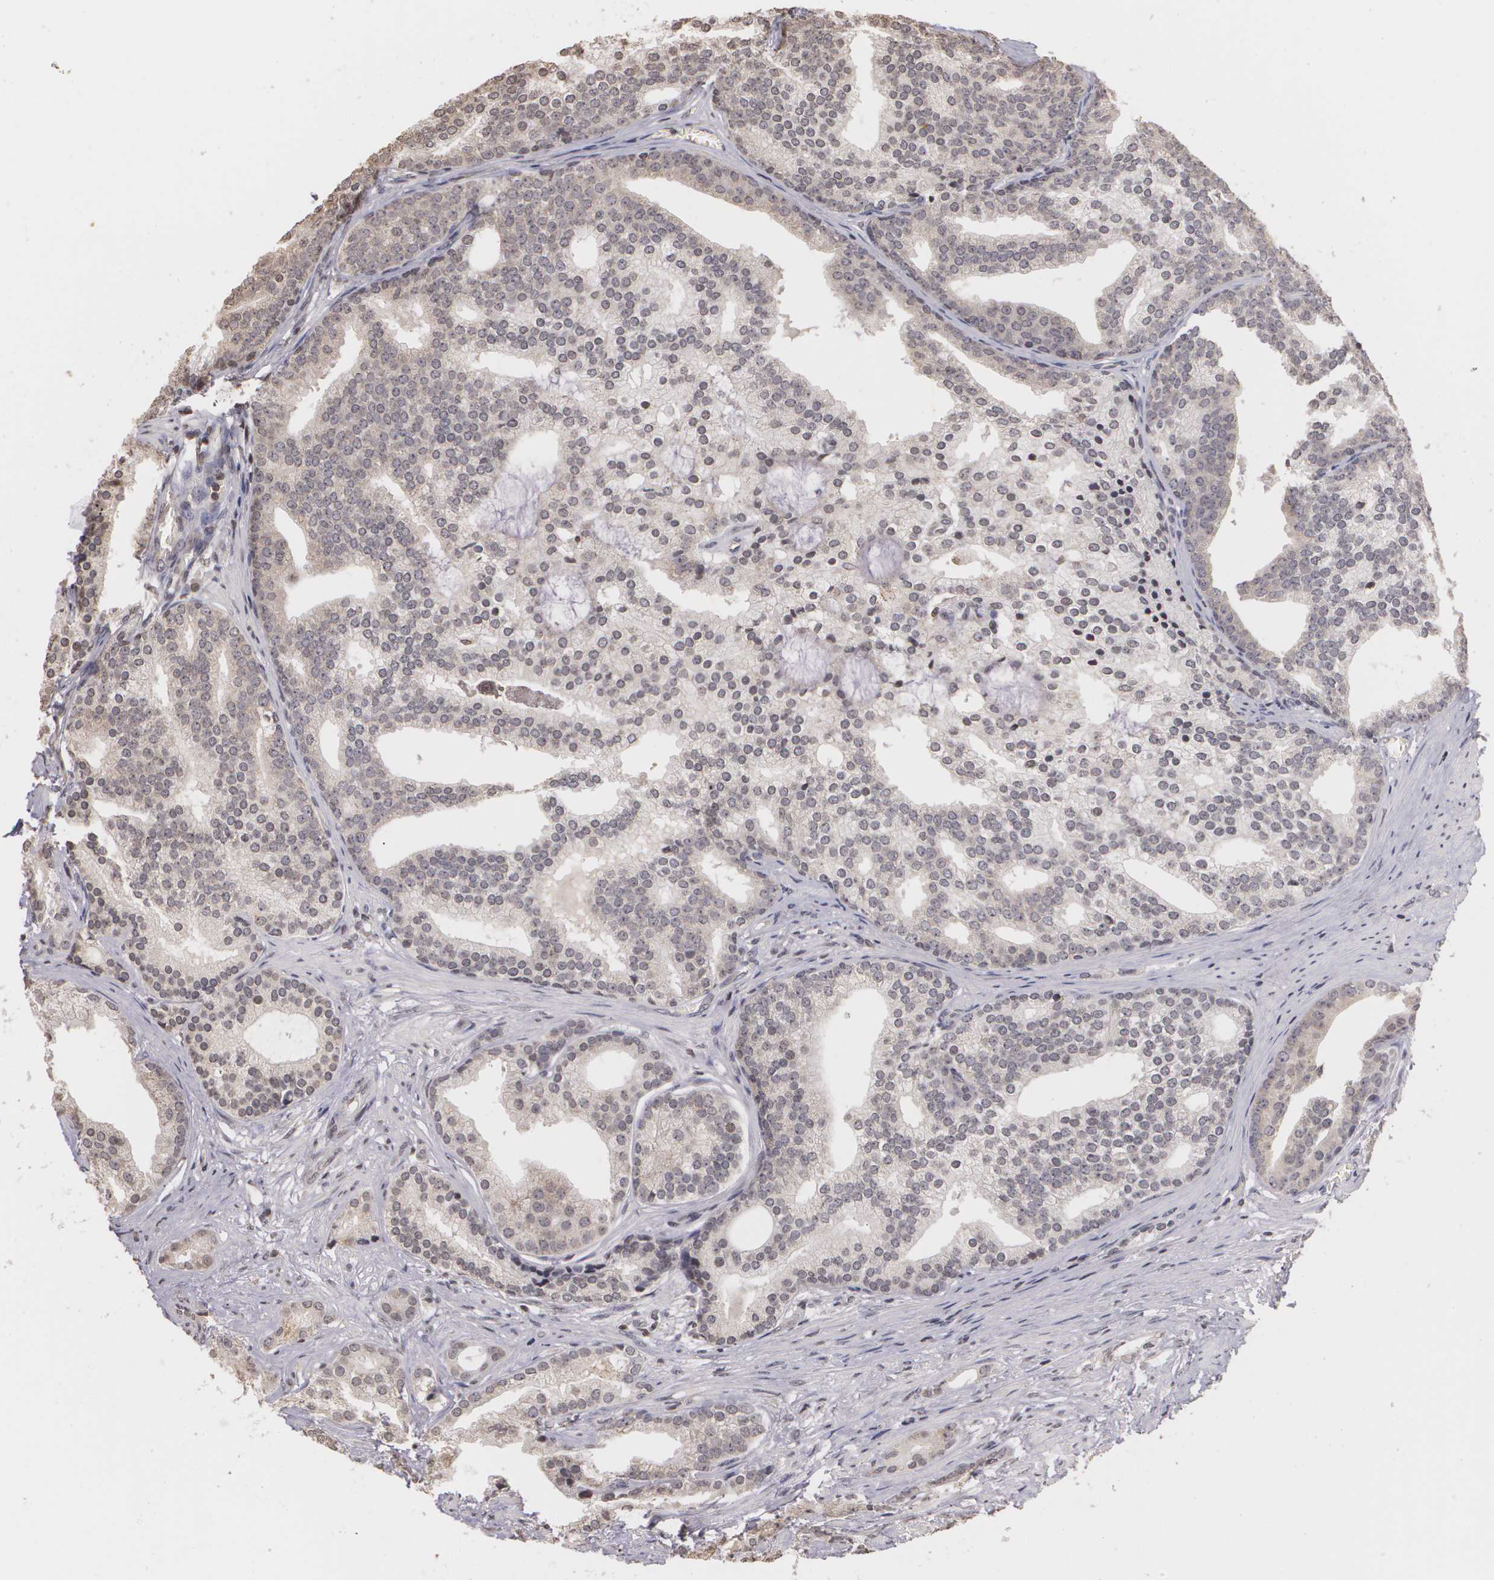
{"staining": {"intensity": "negative", "quantity": "none", "location": "none"}, "tissue": "prostate cancer", "cell_type": "Tumor cells", "image_type": "cancer", "snomed": [{"axis": "morphology", "description": "Adenocarcinoma, Low grade"}, {"axis": "topography", "description": "Prostate"}], "caption": "Tumor cells show no significant protein staining in low-grade adenocarcinoma (prostate).", "gene": "THRB", "patient": {"sex": "male", "age": 71}}